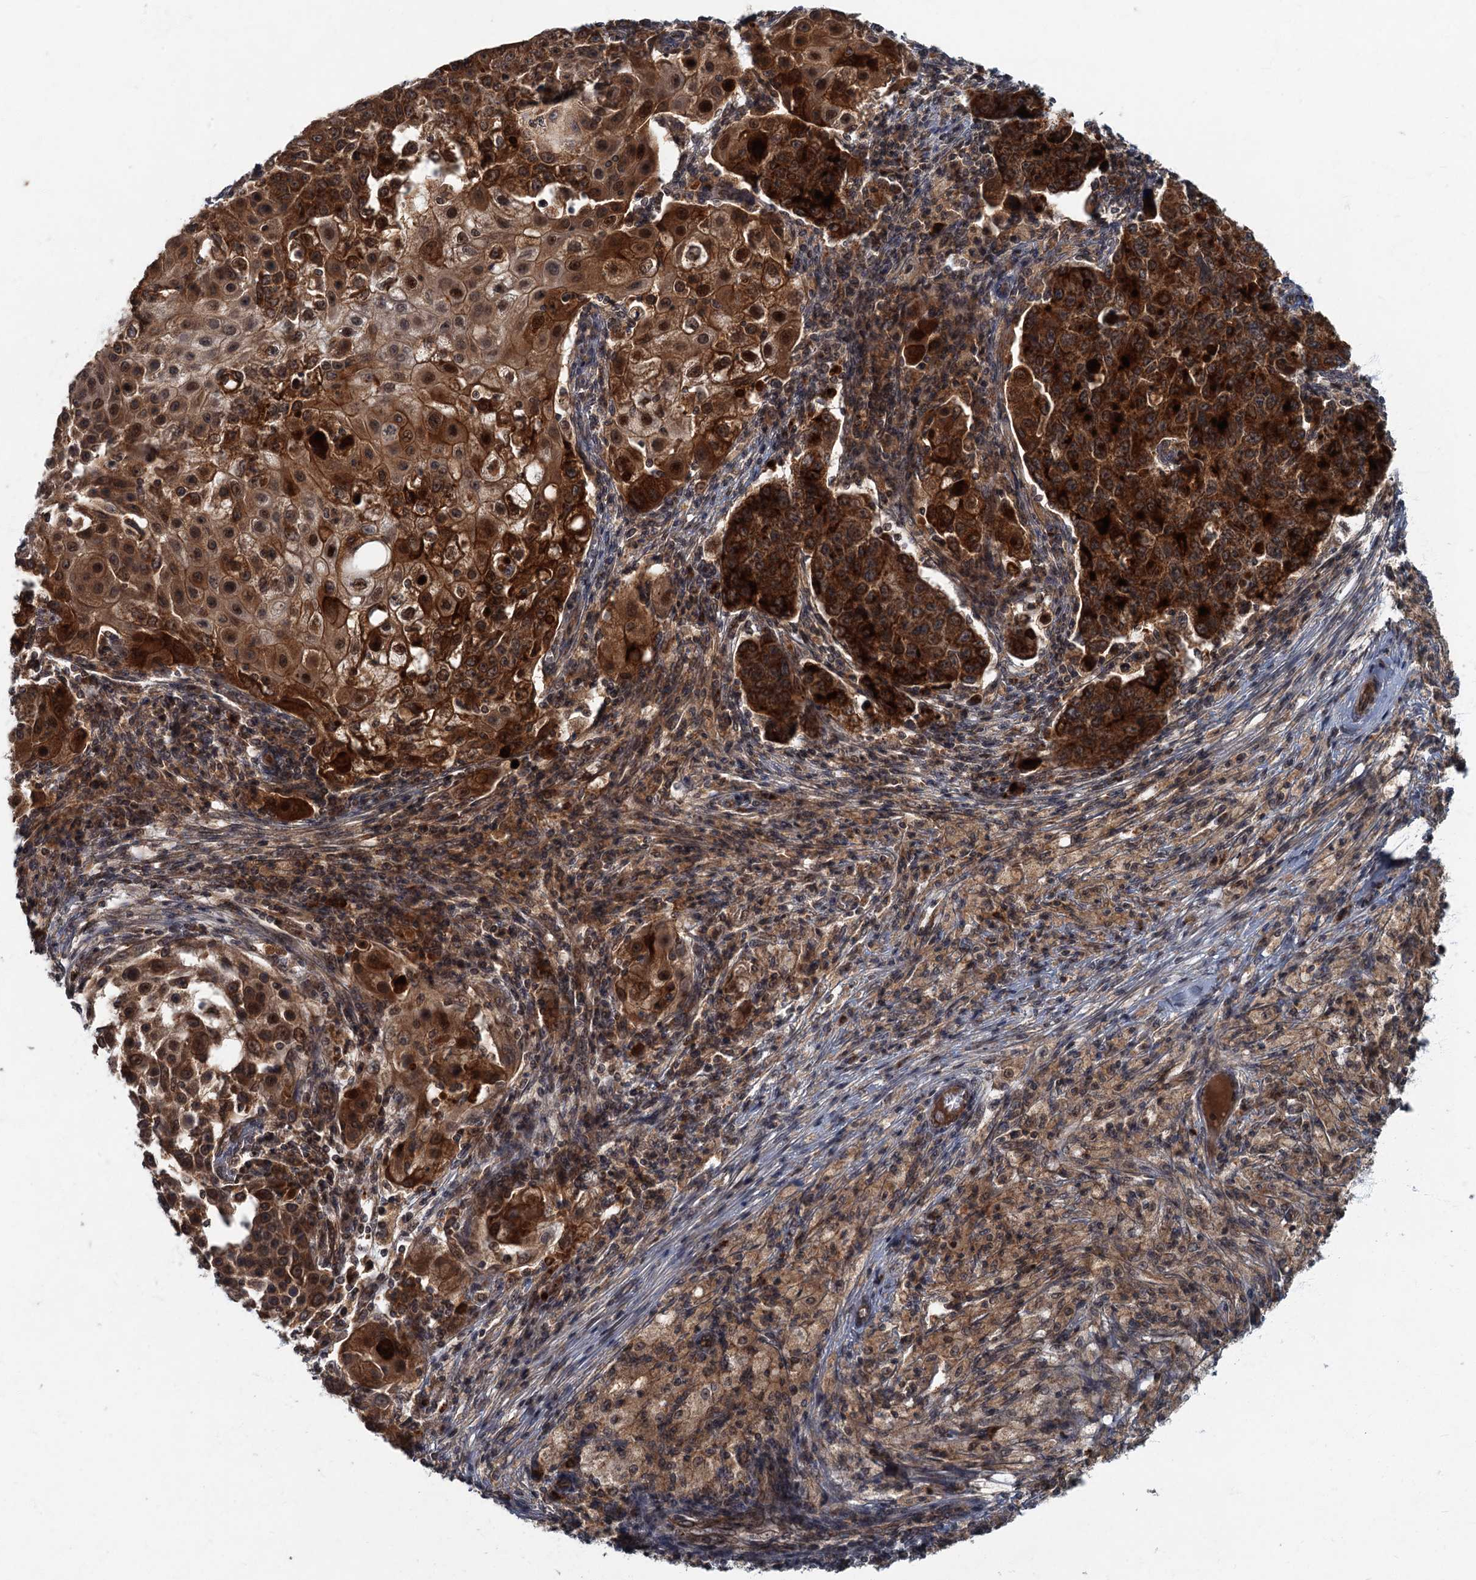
{"staining": {"intensity": "strong", "quantity": ">75%", "location": "cytoplasmic/membranous,nuclear"}, "tissue": "ovarian cancer", "cell_type": "Tumor cells", "image_type": "cancer", "snomed": [{"axis": "morphology", "description": "Carcinoma, endometroid"}, {"axis": "topography", "description": "Ovary"}], "caption": "Protein staining of ovarian endometroid carcinoma tissue reveals strong cytoplasmic/membranous and nuclear expression in about >75% of tumor cells.", "gene": "SLC11A2", "patient": {"sex": "female", "age": 42}}